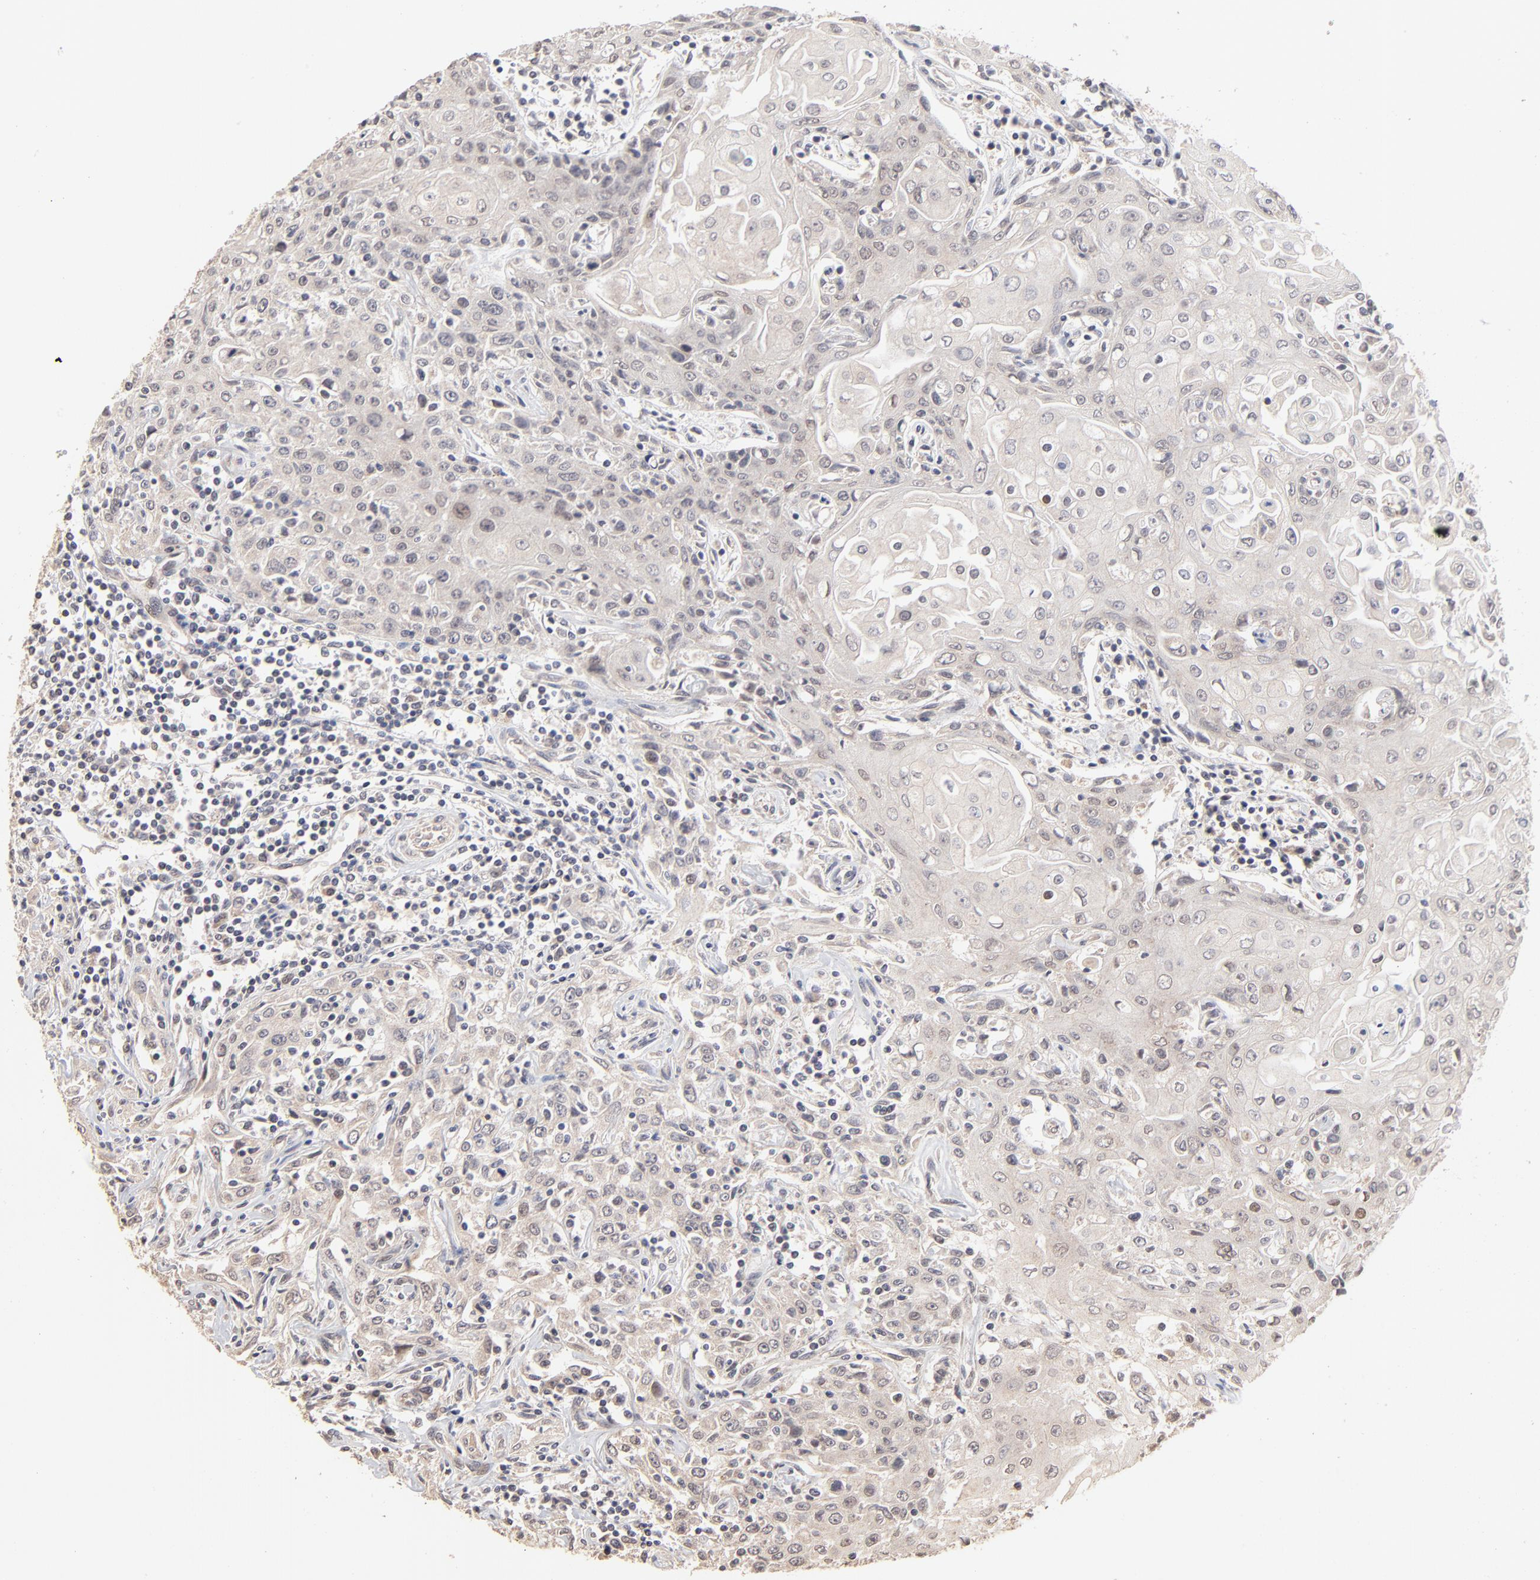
{"staining": {"intensity": "weak", "quantity": "<25%", "location": "cytoplasmic/membranous,nuclear"}, "tissue": "head and neck cancer", "cell_type": "Tumor cells", "image_type": "cancer", "snomed": [{"axis": "morphology", "description": "Squamous cell carcinoma, NOS"}, {"axis": "topography", "description": "Oral tissue"}, {"axis": "topography", "description": "Head-Neck"}], "caption": "Immunohistochemistry of head and neck cancer exhibits no expression in tumor cells.", "gene": "MSL2", "patient": {"sex": "female", "age": 76}}